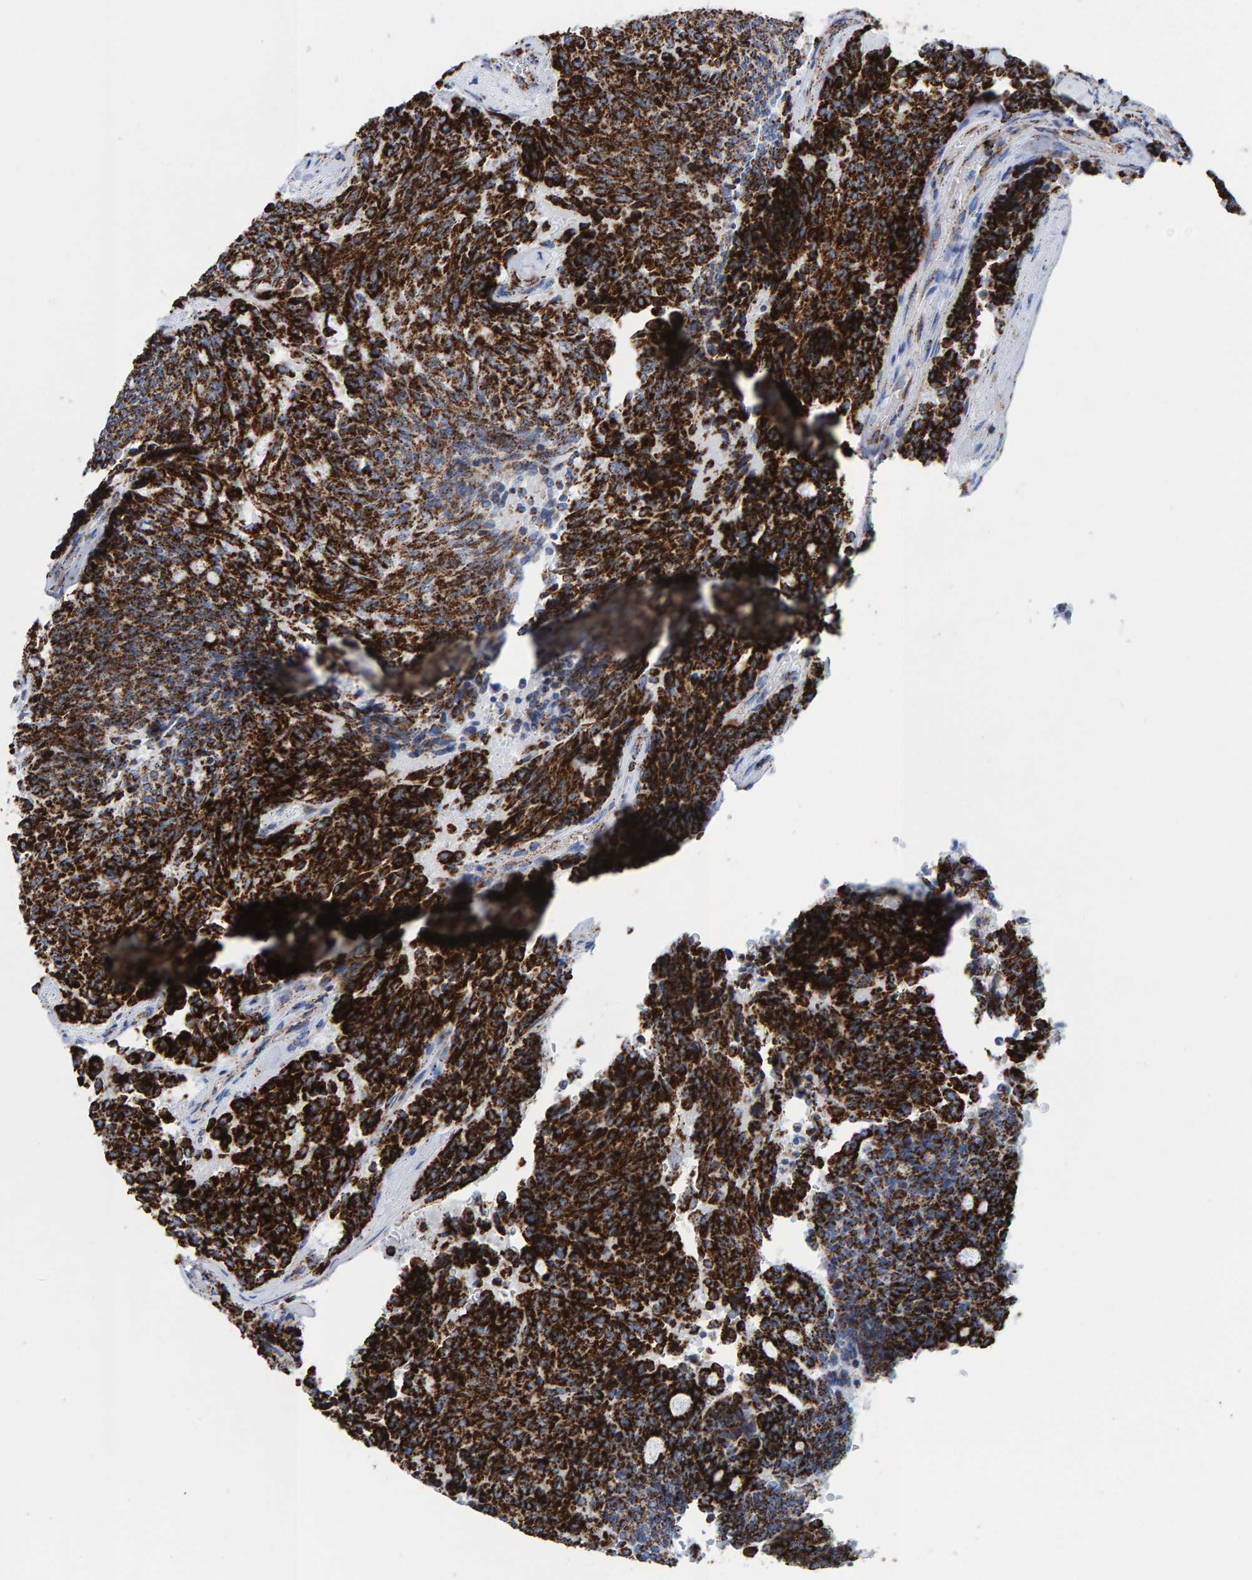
{"staining": {"intensity": "strong", "quantity": ">75%", "location": "cytoplasmic/membranous"}, "tissue": "carcinoid", "cell_type": "Tumor cells", "image_type": "cancer", "snomed": [{"axis": "morphology", "description": "Carcinoid, malignant, NOS"}, {"axis": "topography", "description": "Pancreas"}], "caption": "Immunohistochemistry (IHC) micrograph of carcinoid (malignant) stained for a protein (brown), which reveals high levels of strong cytoplasmic/membranous expression in approximately >75% of tumor cells.", "gene": "ENSG00000262660", "patient": {"sex": "female", "age": 54}}